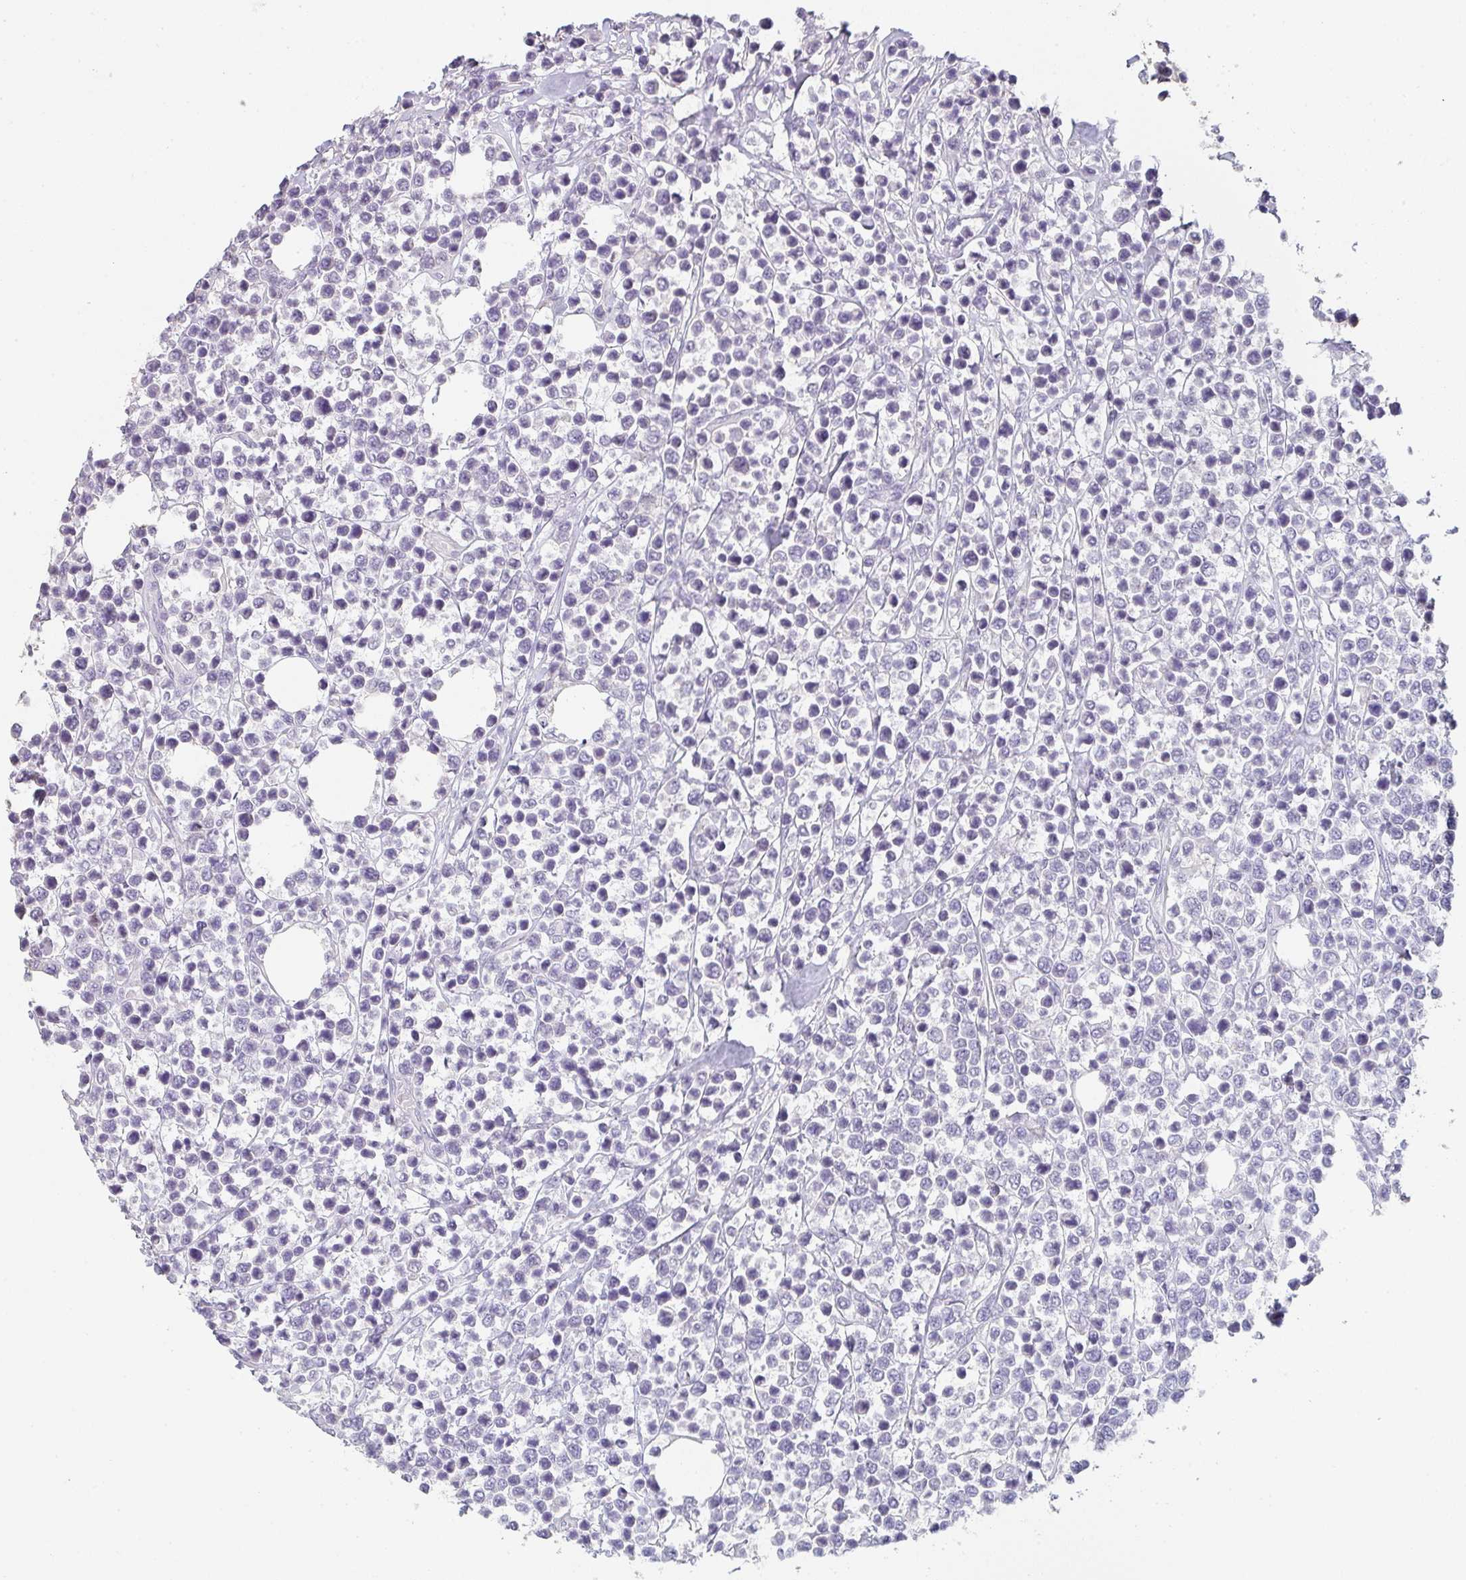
{"staining": {"intensity": "negative", "quantity": "none", "location": "none"}, "tissue": "lymphoma", "cell_type": "Tumor cells", "image_type": "cancer", "snomed": [{"axis": "morphology", "description": "Malignant lymphoma, non-Hodgkin's type, Low grade"}, {"axis": "topography", "description": "Lymph node"}], "caption": "Immunohistochemistry (IHC) micrograph of malignant lymphoma, non-Hodgkin's type (low-grade) stained for a protein (brown), which displays no positivity in tumor cells.", "gene": "C1QTNF8", "patient": {"sex": "male", "age": 60}}